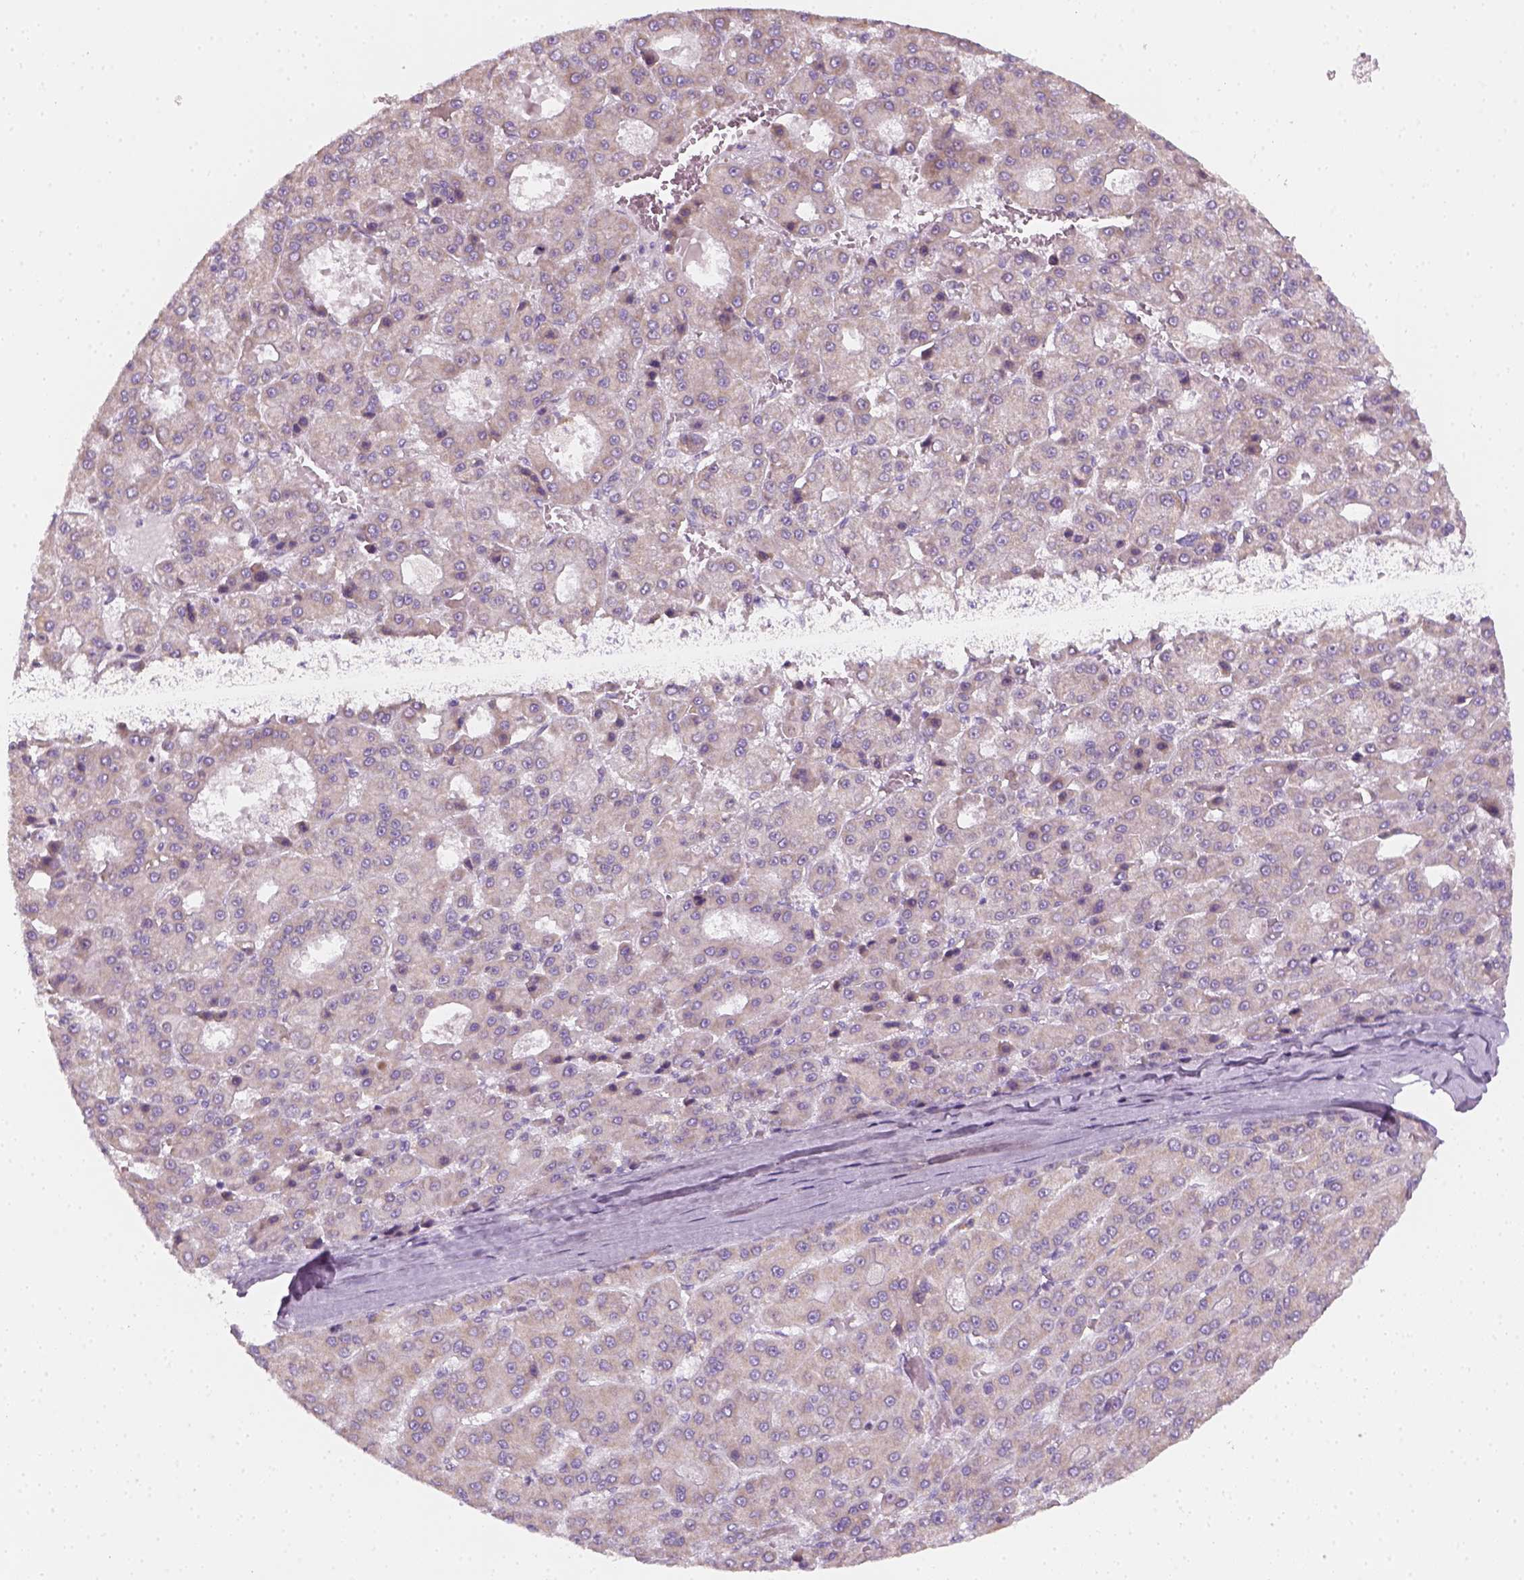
{"staining": {"intensity": "negative", "quantity": "none", "location": "none"}, "tissue": "liver cancer", "cell_type": "Tumor cells", "image_type": "cancer", "snomed": [{"axis": "morphology", "description": "Carcinoma, Hepatocellular, NOS"}, {"axis": "topography", "description": "Liver"}], "caption": "The image displays no staining of tumor cells in liver cancer.", "gene": "AWAT2", "patient": {"sex": "male", "age": 70}}